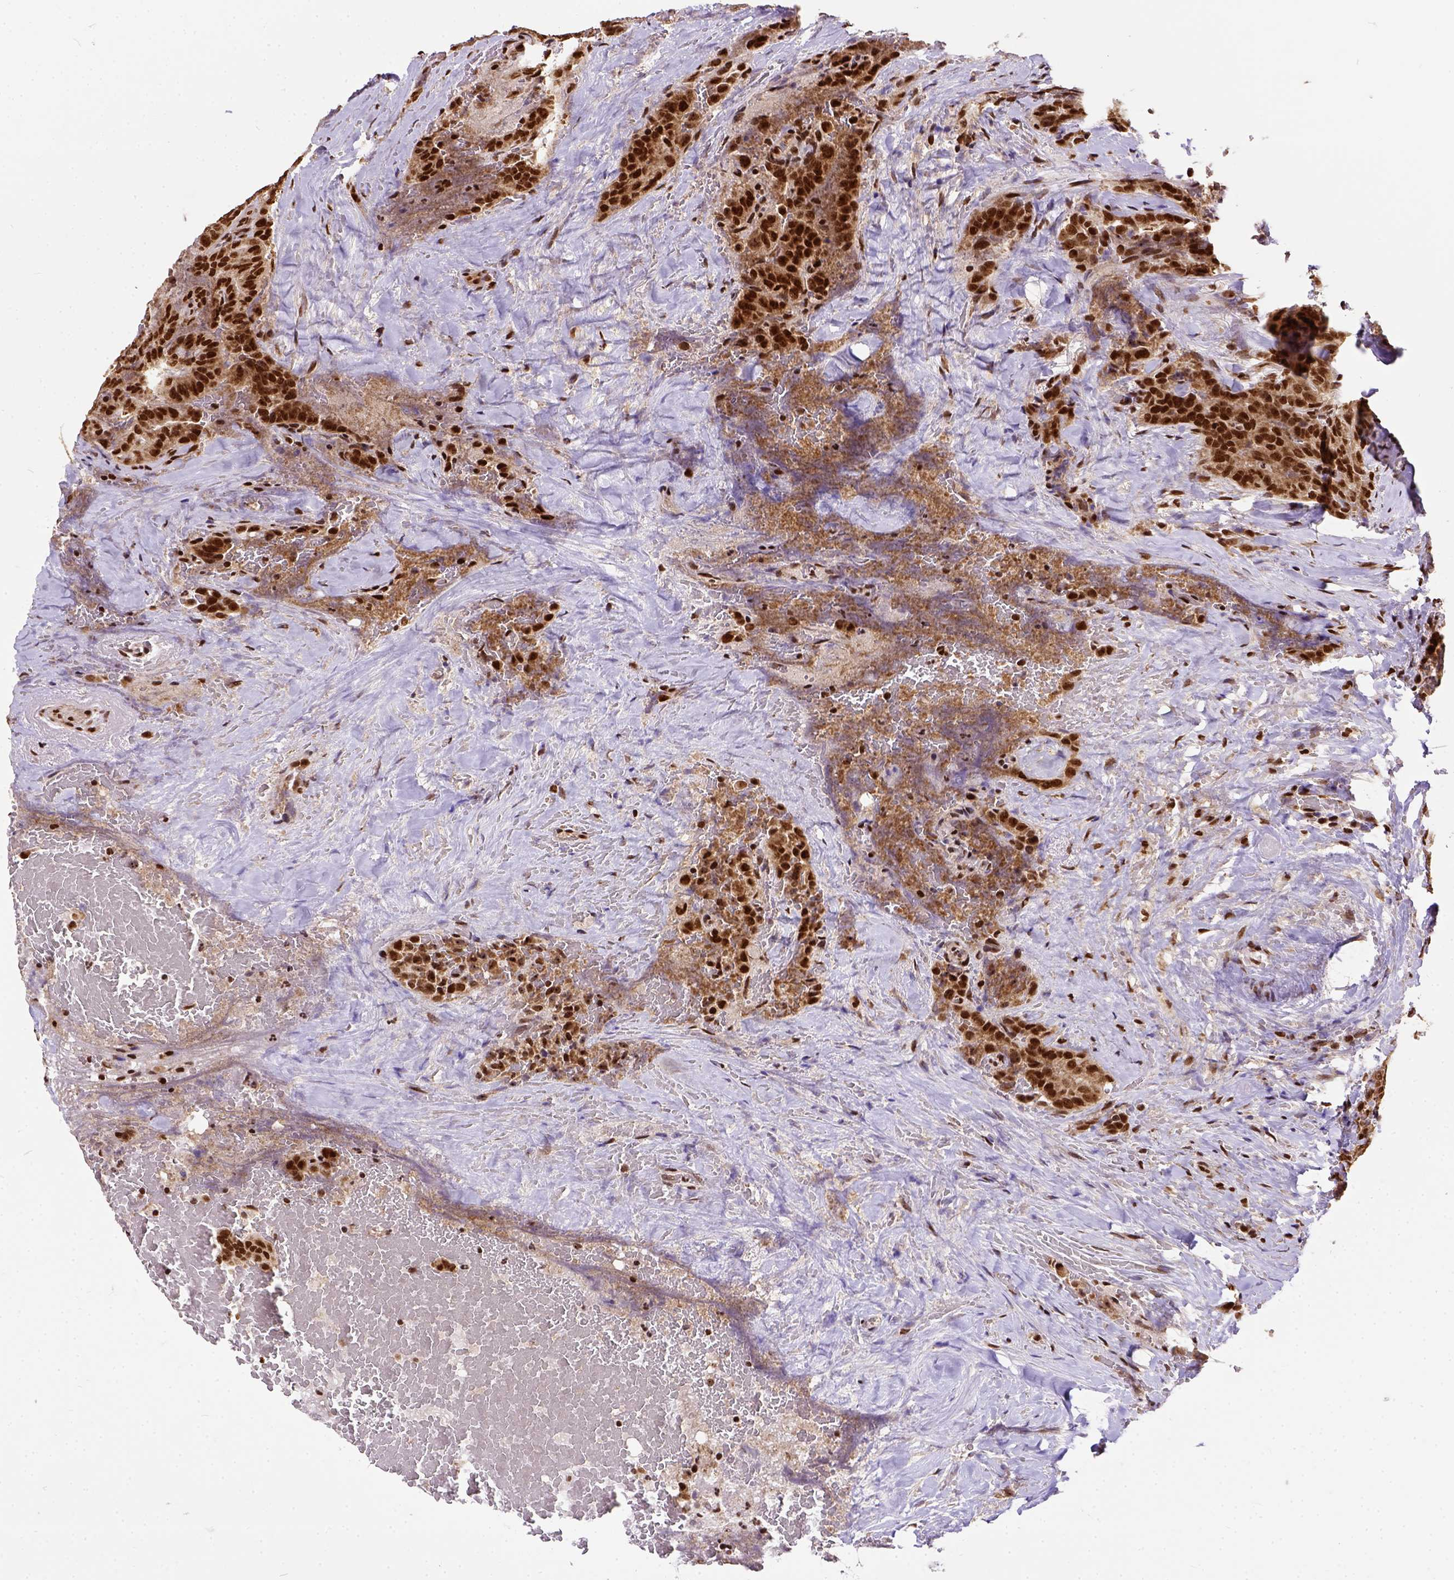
{"staining": {"intensity": "strong", "quantity": ">75%", "location": "nuclear"}, "tissue": "thyroid cancer", "cell_type": "Tumor cells", "image_type": "cancer", "snomed": [{"axis": "morphology", "description": "Papillary adenocarcinoma, NOS"}, {"axis": "topography", "description": "Thyroid gland"}], "caption": "DAB immunohistochemical staining of human thyroid papillary adenocarcinoma demonstrates strong nuclear protein expression in approximately >75% of tumor cells.", "gene": "NACC1", "patient": {"sex": "male", "age": 61}}